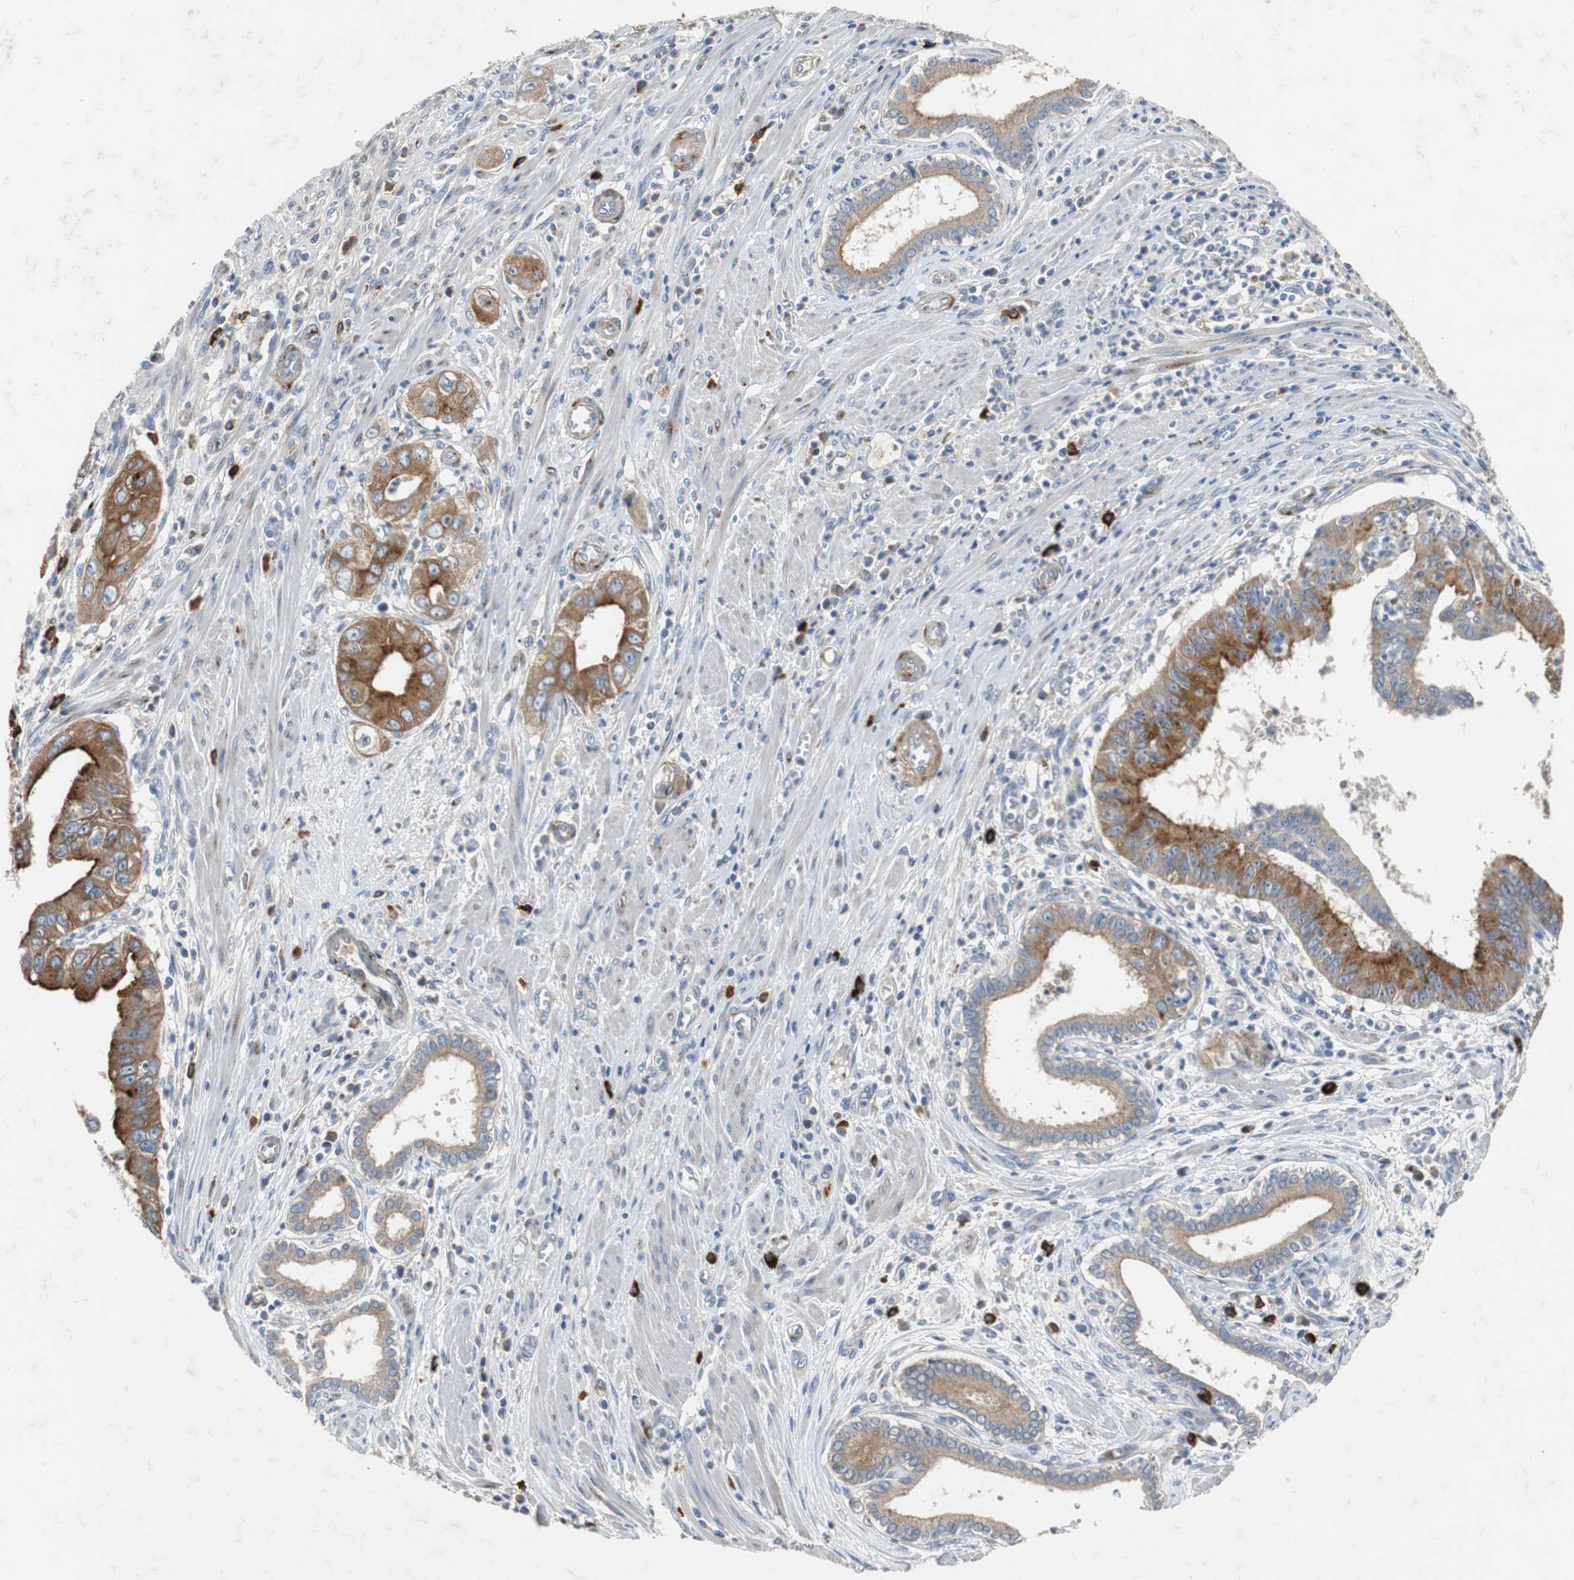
{"staining": {"intensity": "moderate", "quantity": ">75%", "location": "cytoplasmic/membranous"}, "tissue": "pancreatic cancer", "cell_type": "Tumor cells", "image_type": "cancer", "snomed": [{"axis": "morphology", "description": "Normal tissue, NOS"}, {"axis": "topography", "description": "Lymph node"}], "caption": "Immunohistochemical staining of human pancreatic cancer shows medium levels of moderate cytoplasmic/membranous positivity in approximately >75% of tumor cells. The protein is stained brown, and the nuclei are stained in blue (DAB IHC with brightfield microscopy, high magnification).", "gene": "SORT1", "patient": {"sex": "male", "age": 50}}